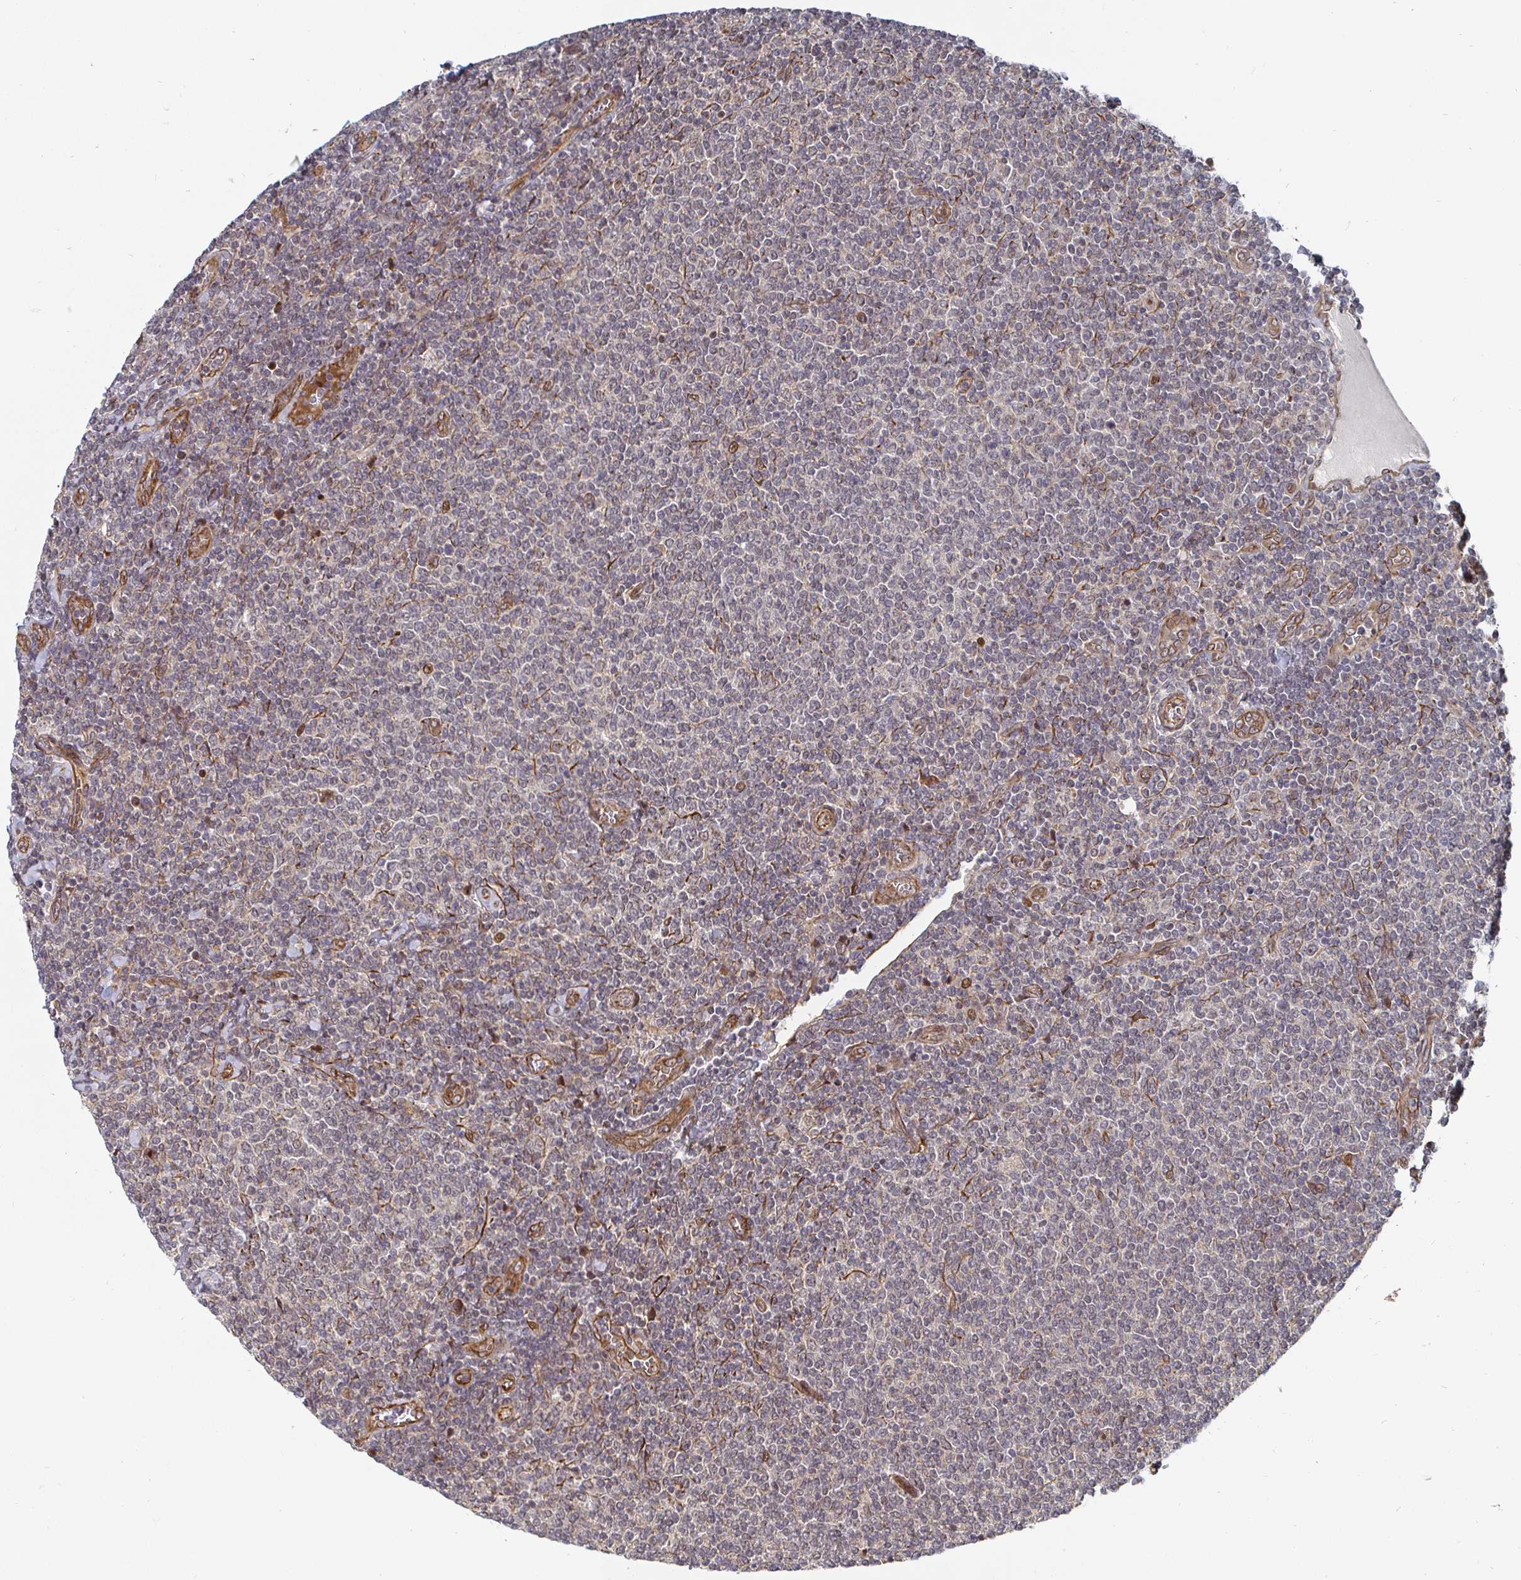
{"staining": {"intensity": "negative", "quantity": "none", "location": "none"}, "tissue": "lymphoma", "cell_type": "Tumor cells", "image_type": "cancer", "snomed": [{"axis": "morphology", "description": "Malignant lymphoma, non-Hodgkin's type, Low grade"}, {"axis": "topography", "description": "Lymph node"}], "caption": "Micrograph shows no protein staining in tumor cells of low-grade malignant lymphoma, non-Hodgkin's type tissue. (Brightfield microscopy of DAB (3,3'-diaminobenzidine) immunohistochemistry (IHC) at high magnification).", "gene": "TBKBP1", "patient": {"sex": "male", "age": 52}}